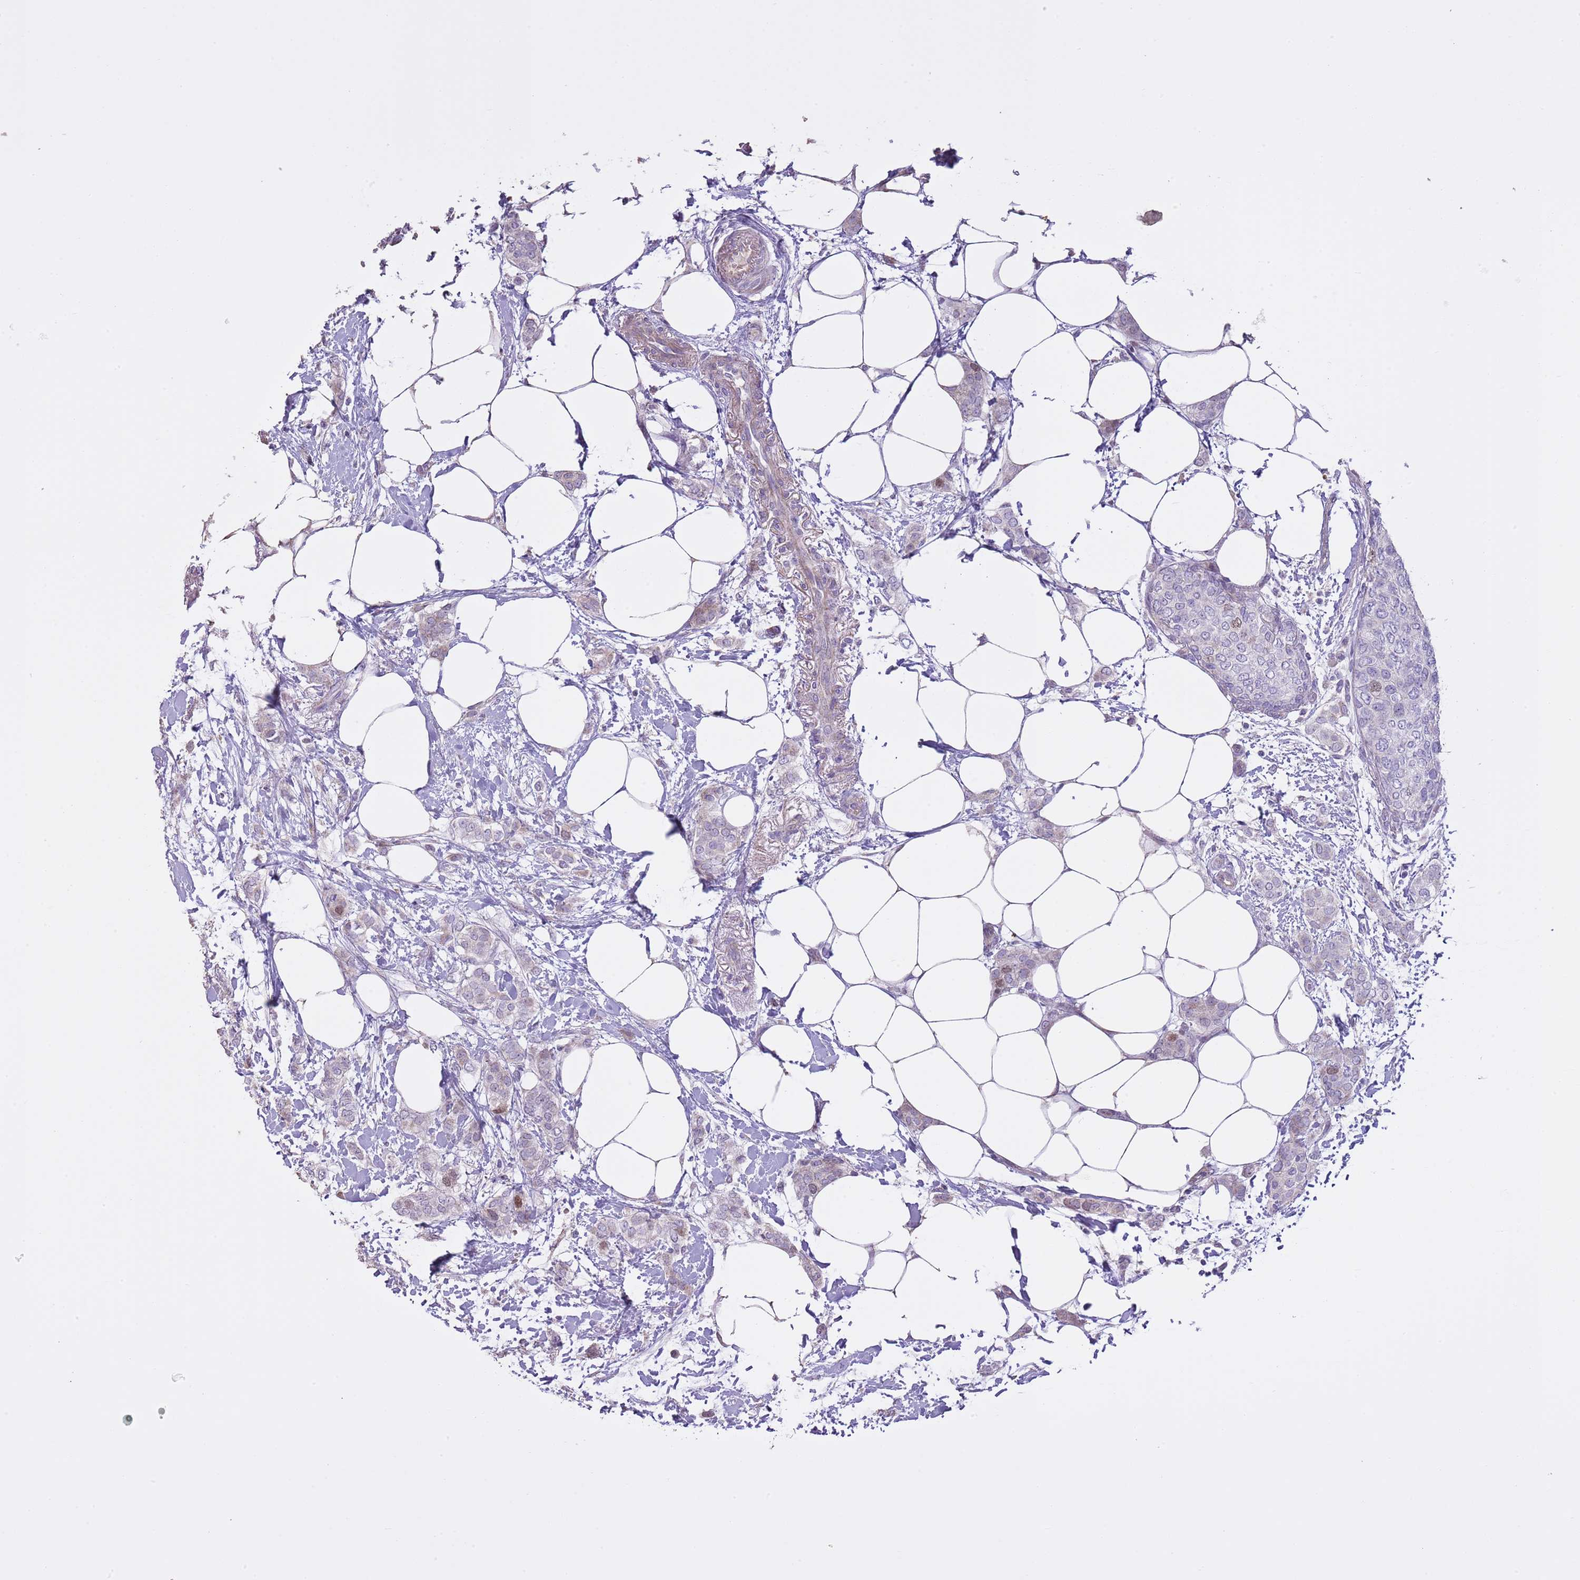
{"staining": {"intensity": "moderate", "quantity": "<25%", "location": "nuclear"}, "tissue": "breast cancer", "cell_type": "Tumor cells", "image_type": "cancer", "snomed": [{"axis": "morphology", "description": "Duct carcinoma"}, {"axis": "topography", "description": "Breast"}], "caption": "Breast intraductal carcinoma tissue demonstrates moderate nuclear staining in approximately <25% of tumor cells The staining is performed using DAB (3,3'-diaminobenzidine) brown chromogen to label protein expression. The nuclei are counter-stained blue using hematoxylin.", "gene": "GMNN", "patient": {"sex": "female", "age": 72}}